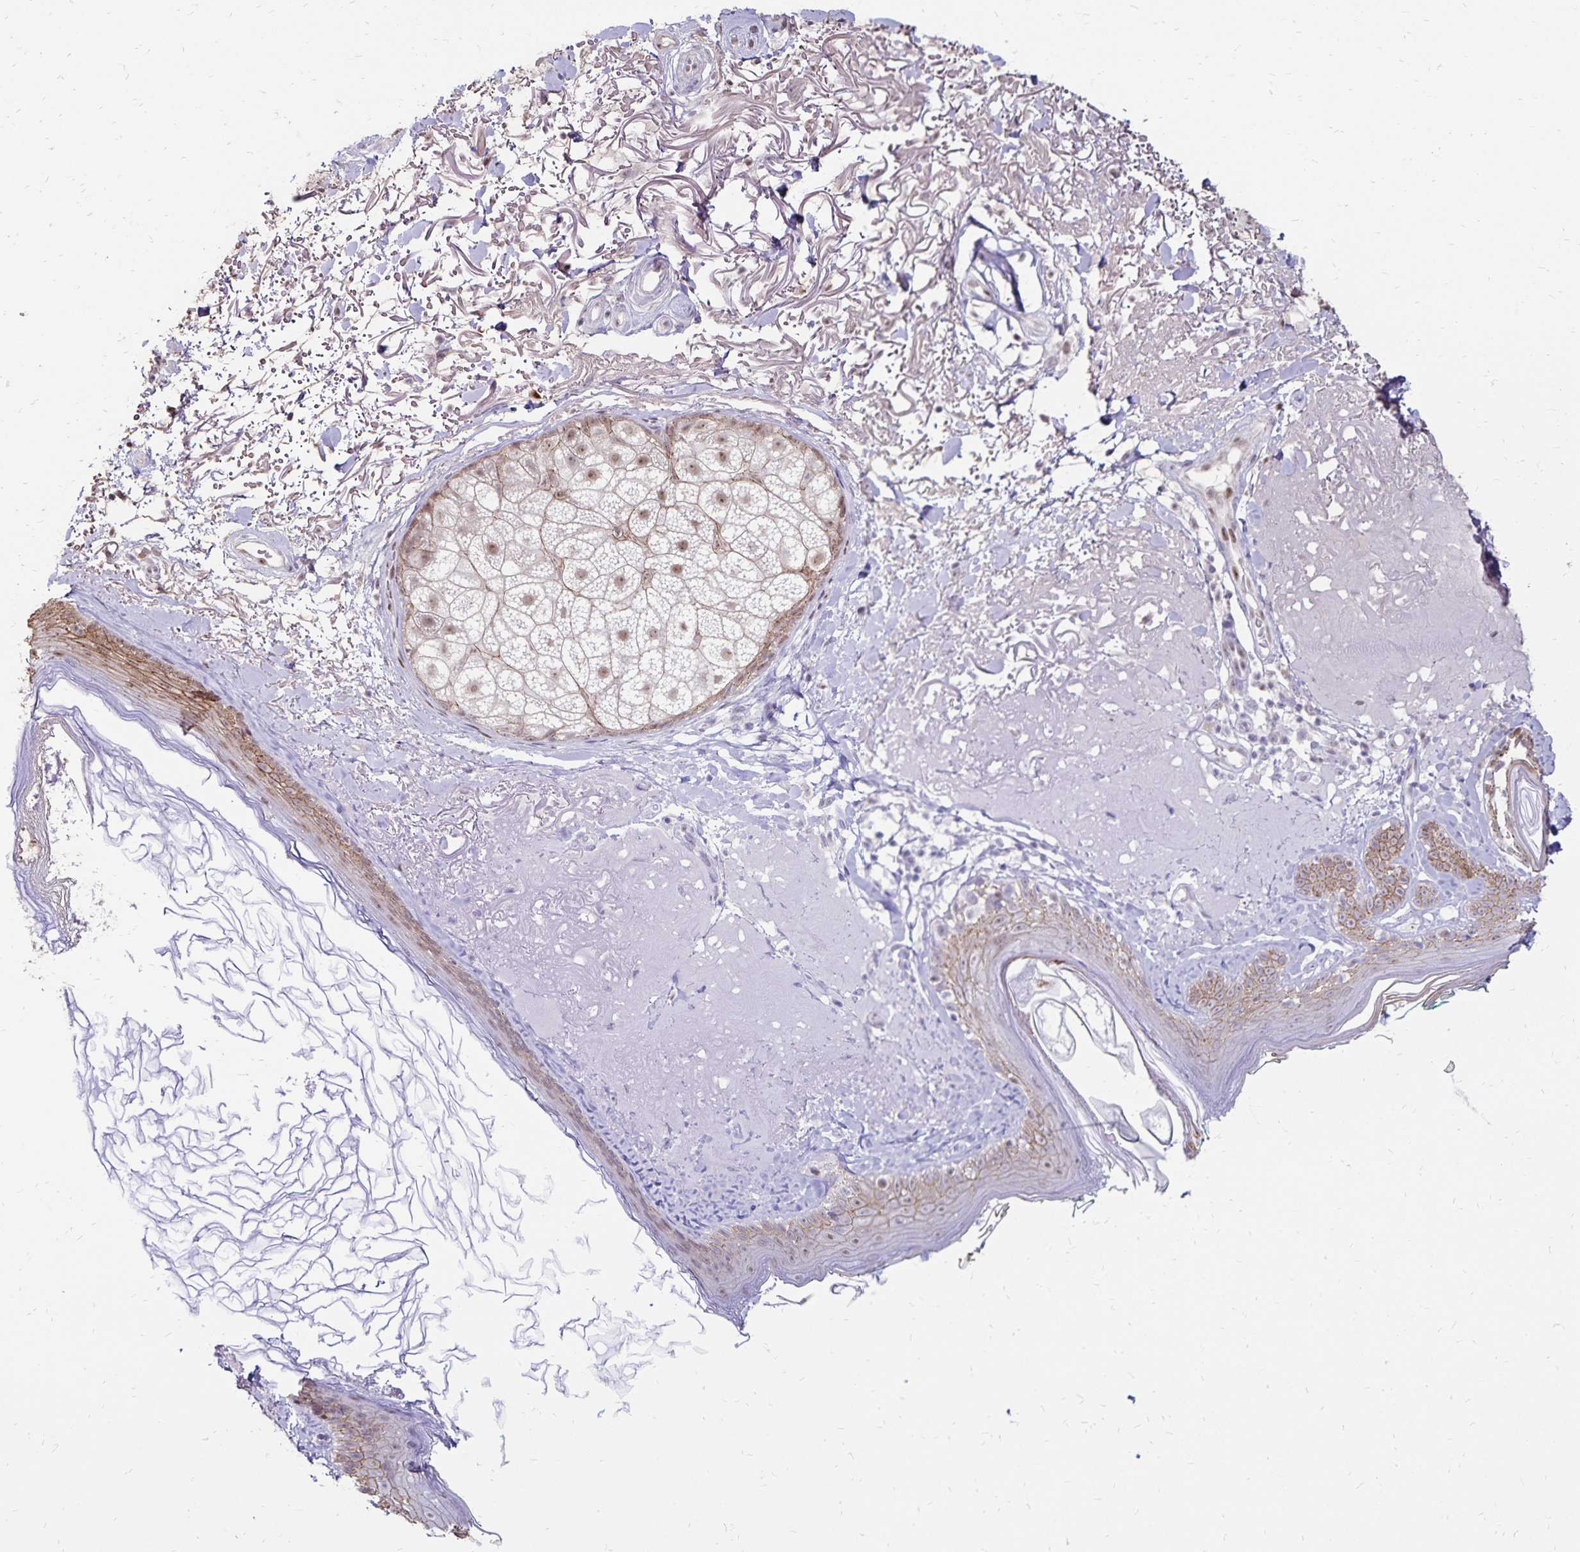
{"staining": {"intensity": "negative", "quantity": "none", "location": "none"}, "tissue": "skin", "cell_type": "Fibroblasts", "image_type": "normal", "snomed": [{"axis": "morphology", "description": "Normal tissue, NOS"}, {"axis": "topography", "description": "Skin"}], "caption": "DAB immunohistochemical staining of unremarkable skin demonstrates no significant expression in fibroblasts.", "gene": "POLB", "patient": {"sex": "male", "age": 73}}